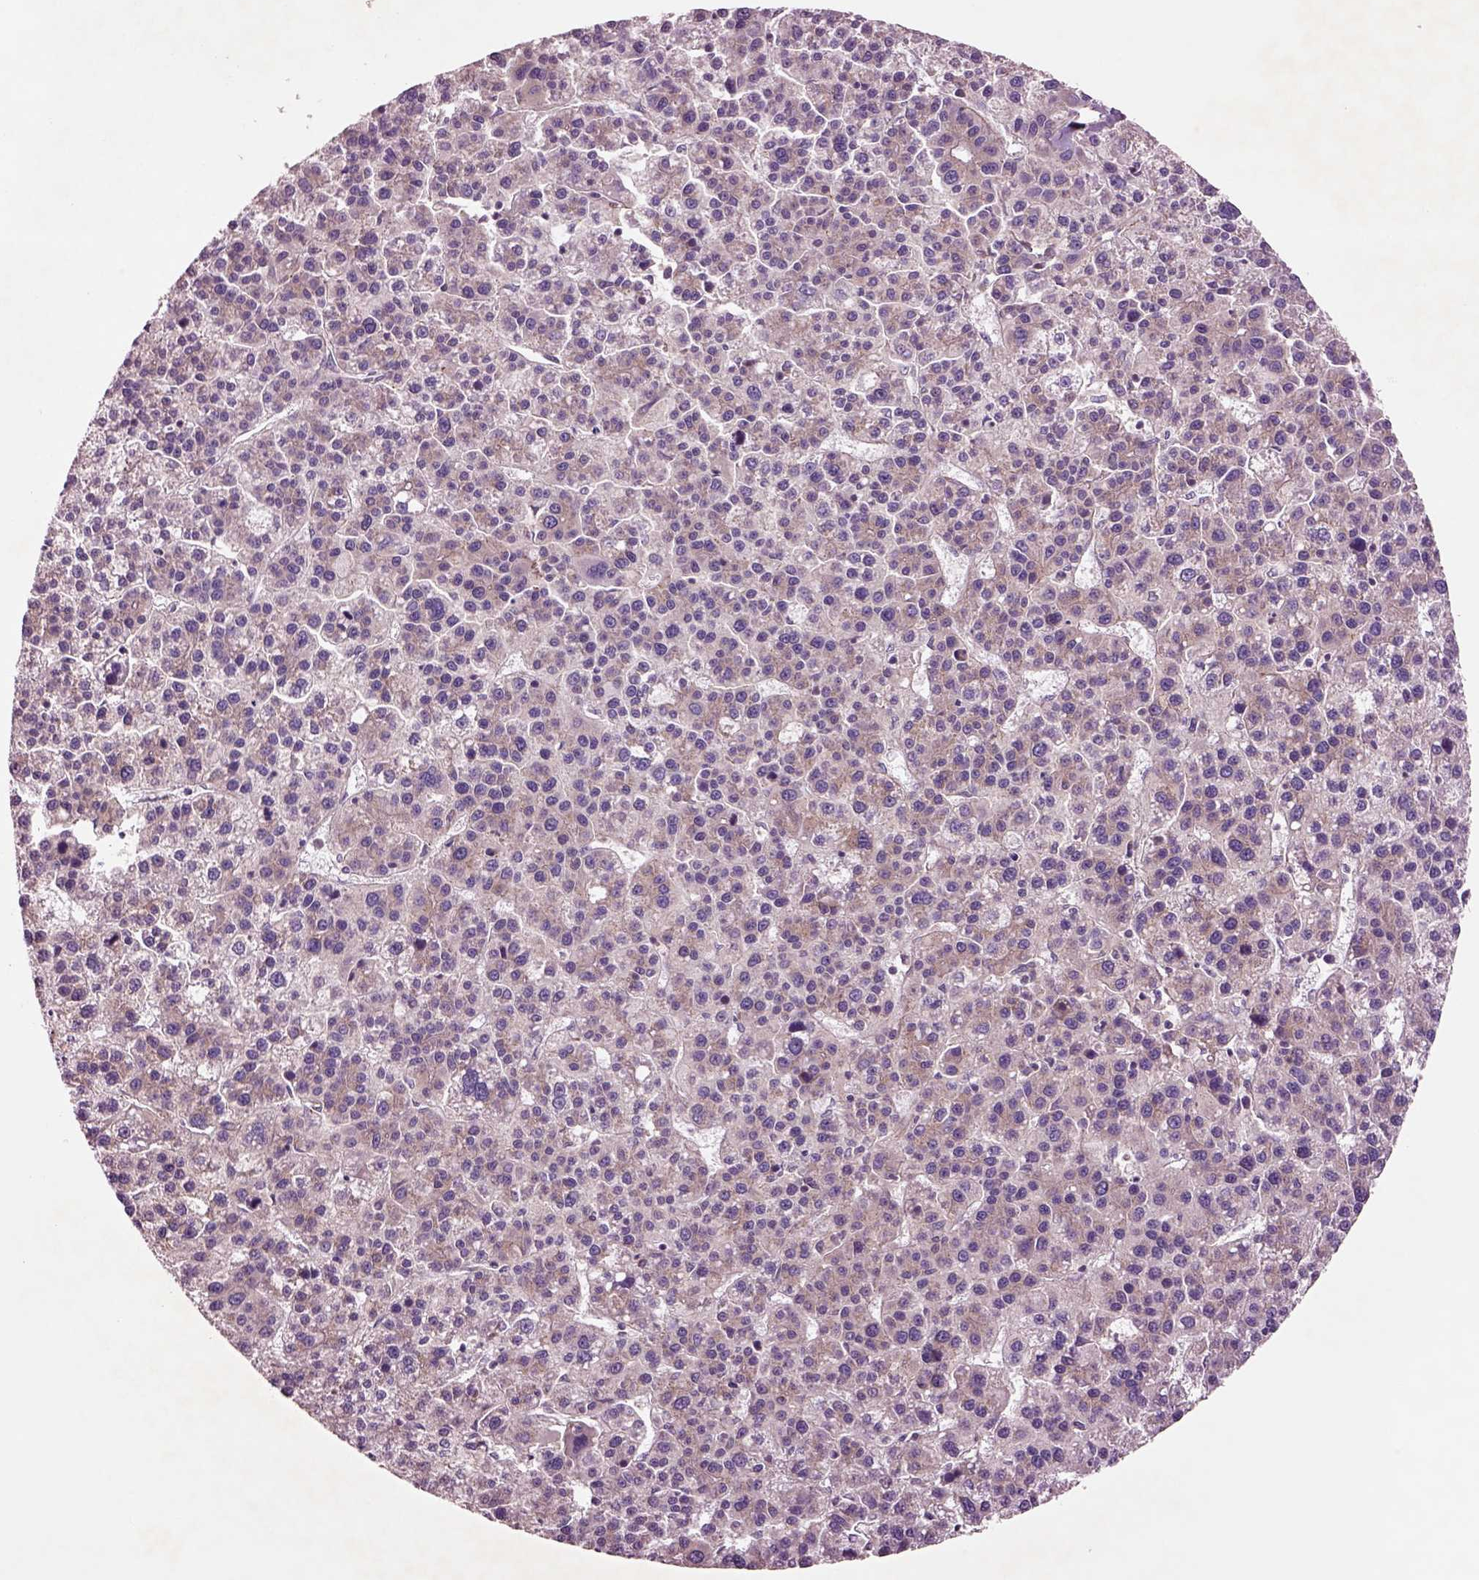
{"staining": {"intensity": "negative", "quantity": "none", "location": "none"}, "tissue": "liver cancer", "cell_type": "Tumor cells", "image_type": "cancer", "snomed": [{"axis": "morphology", "description": "Carcinoma, Hepatocellular, NOS"}, {"axis": "topography", "description": "Liver"}], "caption": "This is an immunohistochemistry (IHC) photomicrograph of human liver hepatocellular carcinoma. There is no positivity in tumor cells.", "gene": "SEC23A", "patient": {"sex": "female", "age": 58}}